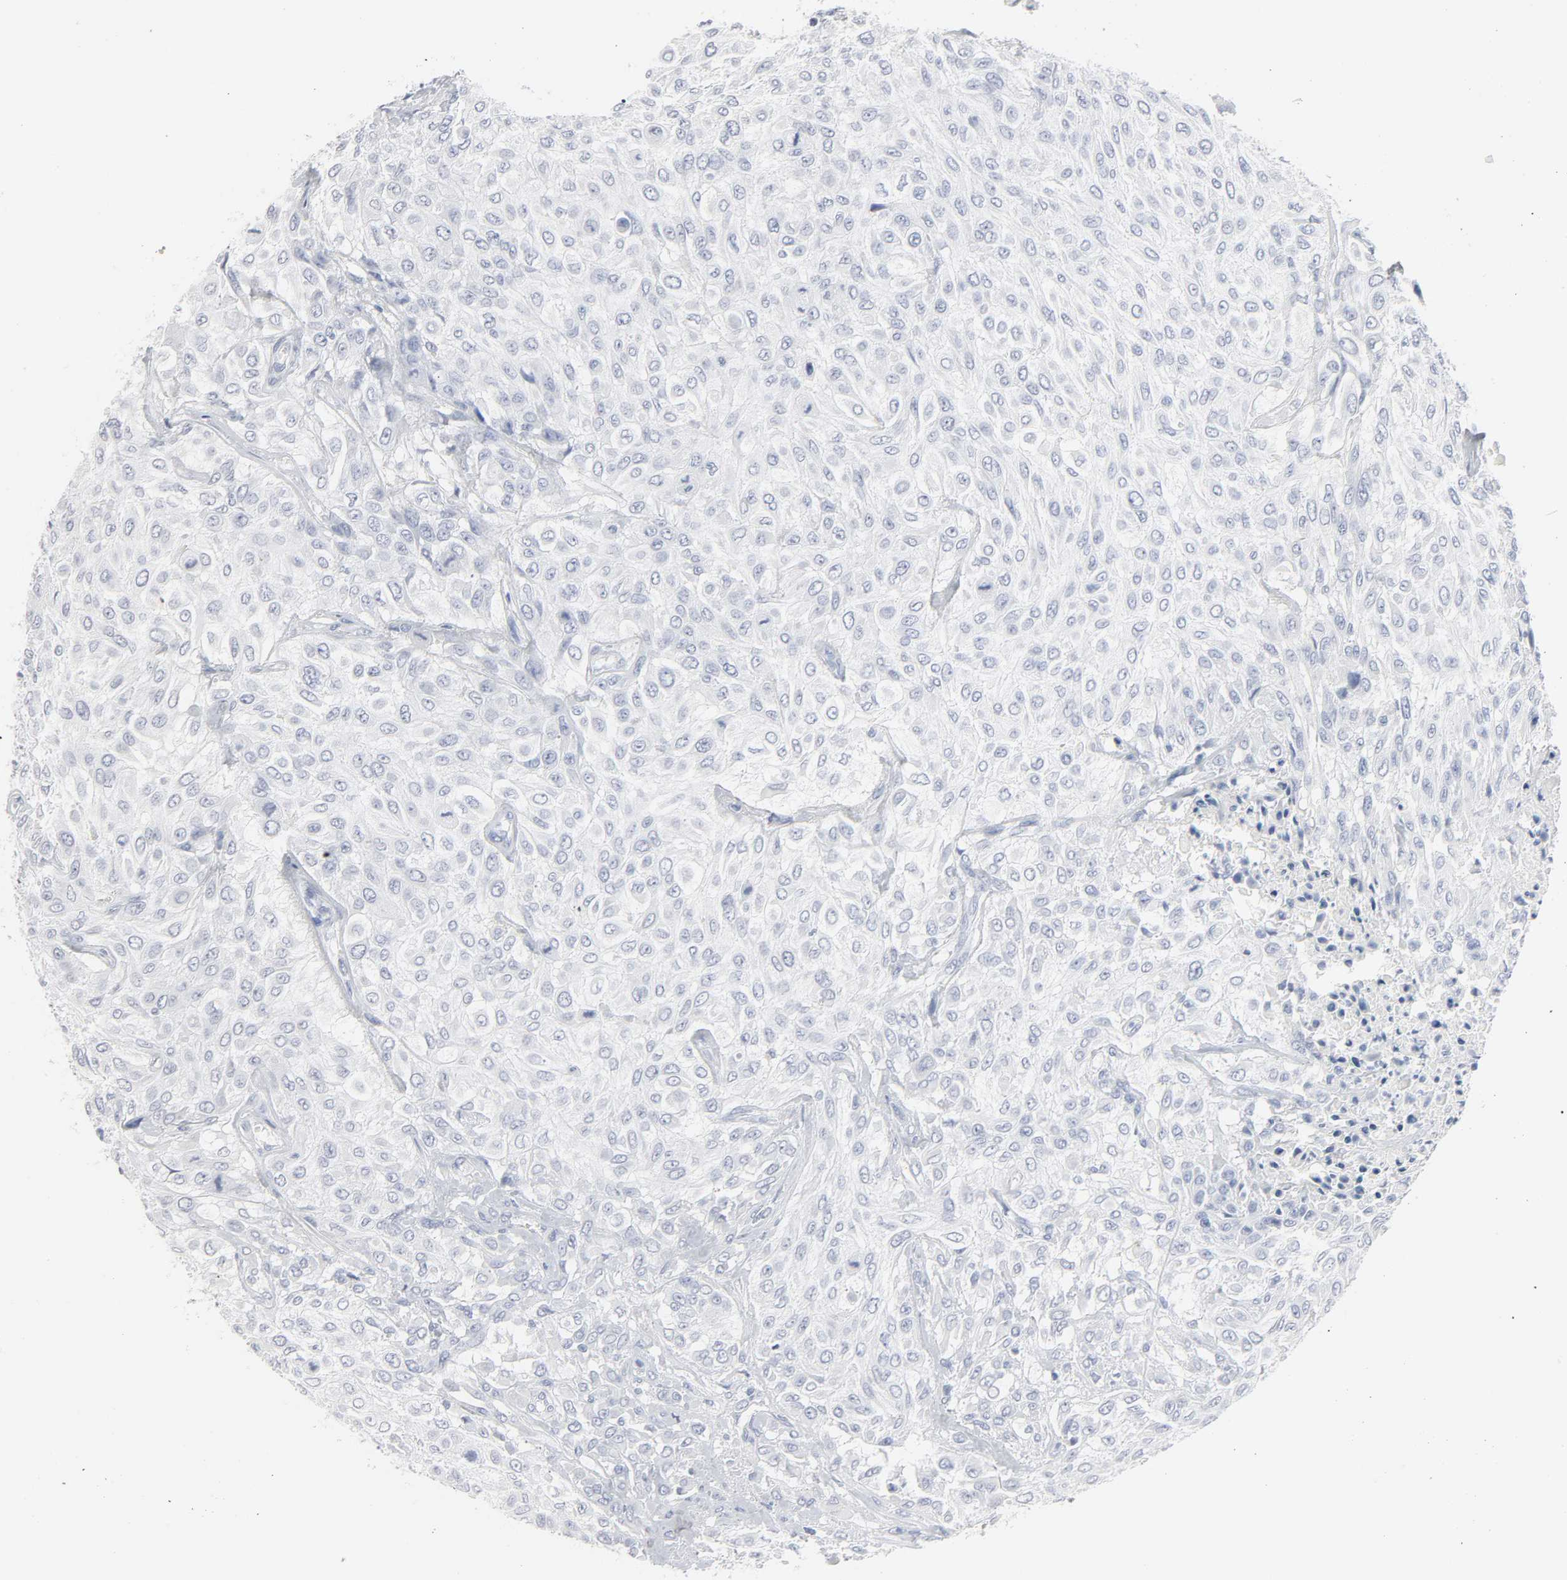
{"staining": {"intensity": "negative", "quantity": "none", "location": "none"}, "tissue": "urothelial cancer", "cell_type": "Tumor cells", "image_type": "cancer", "snomed": [{"axis": "morphology", "description": "Urothelial carcinoma, High grade"}, {"axis": "topography", "description": "Urinary bladder"}], "caption": "Photomicrograph shows no protein staining in tumor cells of urothelial carcinoma (high-grade) tissue. The staining was performed using DAB to visualize the protein expression in brown, while the nuclei were stained in blue with hematoxylin (Magnification: 20x).", "gene": "ACP3", "patient": {"sex": "male", "age": 57}}